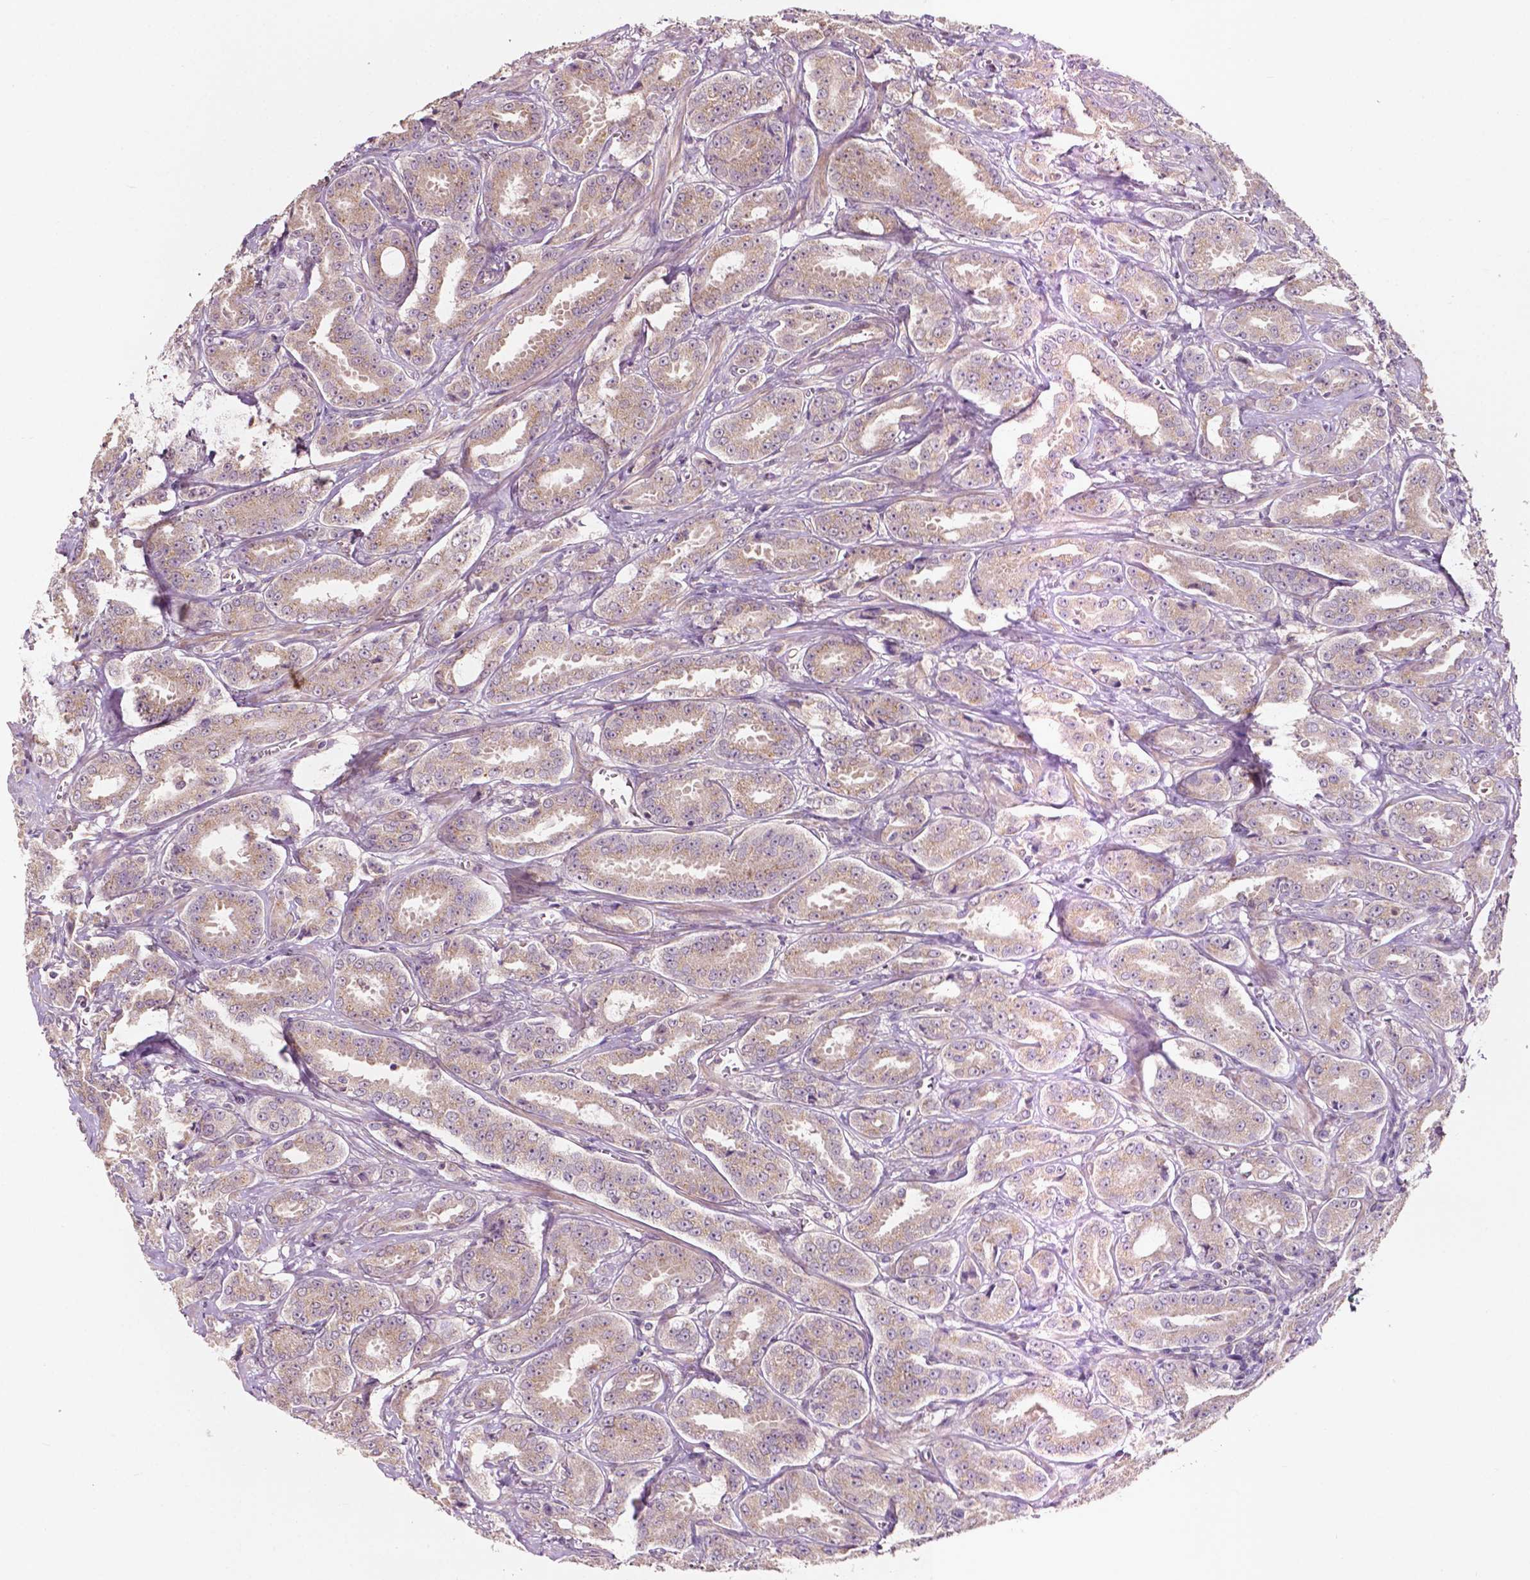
{"staining": {"intensity": "weak", "quantity": "25%-75%", "location": "cytoplasmic/membranous"}, "tissue": "prostate cancer", "cell_type": "Tumor cells", "image_type": "cancer", "snomed": [{"axis": "morphology", "description": "Adenocarcinoma, High grade"}, {"axis": "topography", "description": "Prostate"}], "caption": "Human prostate cancer stained with a brown dye demonstrates weak cytoplasmic/membranous positive staining in about 25%-75% of tumor cells.", "gene": "EBAG9", "patient": {"sex": "male", "age": 64}}